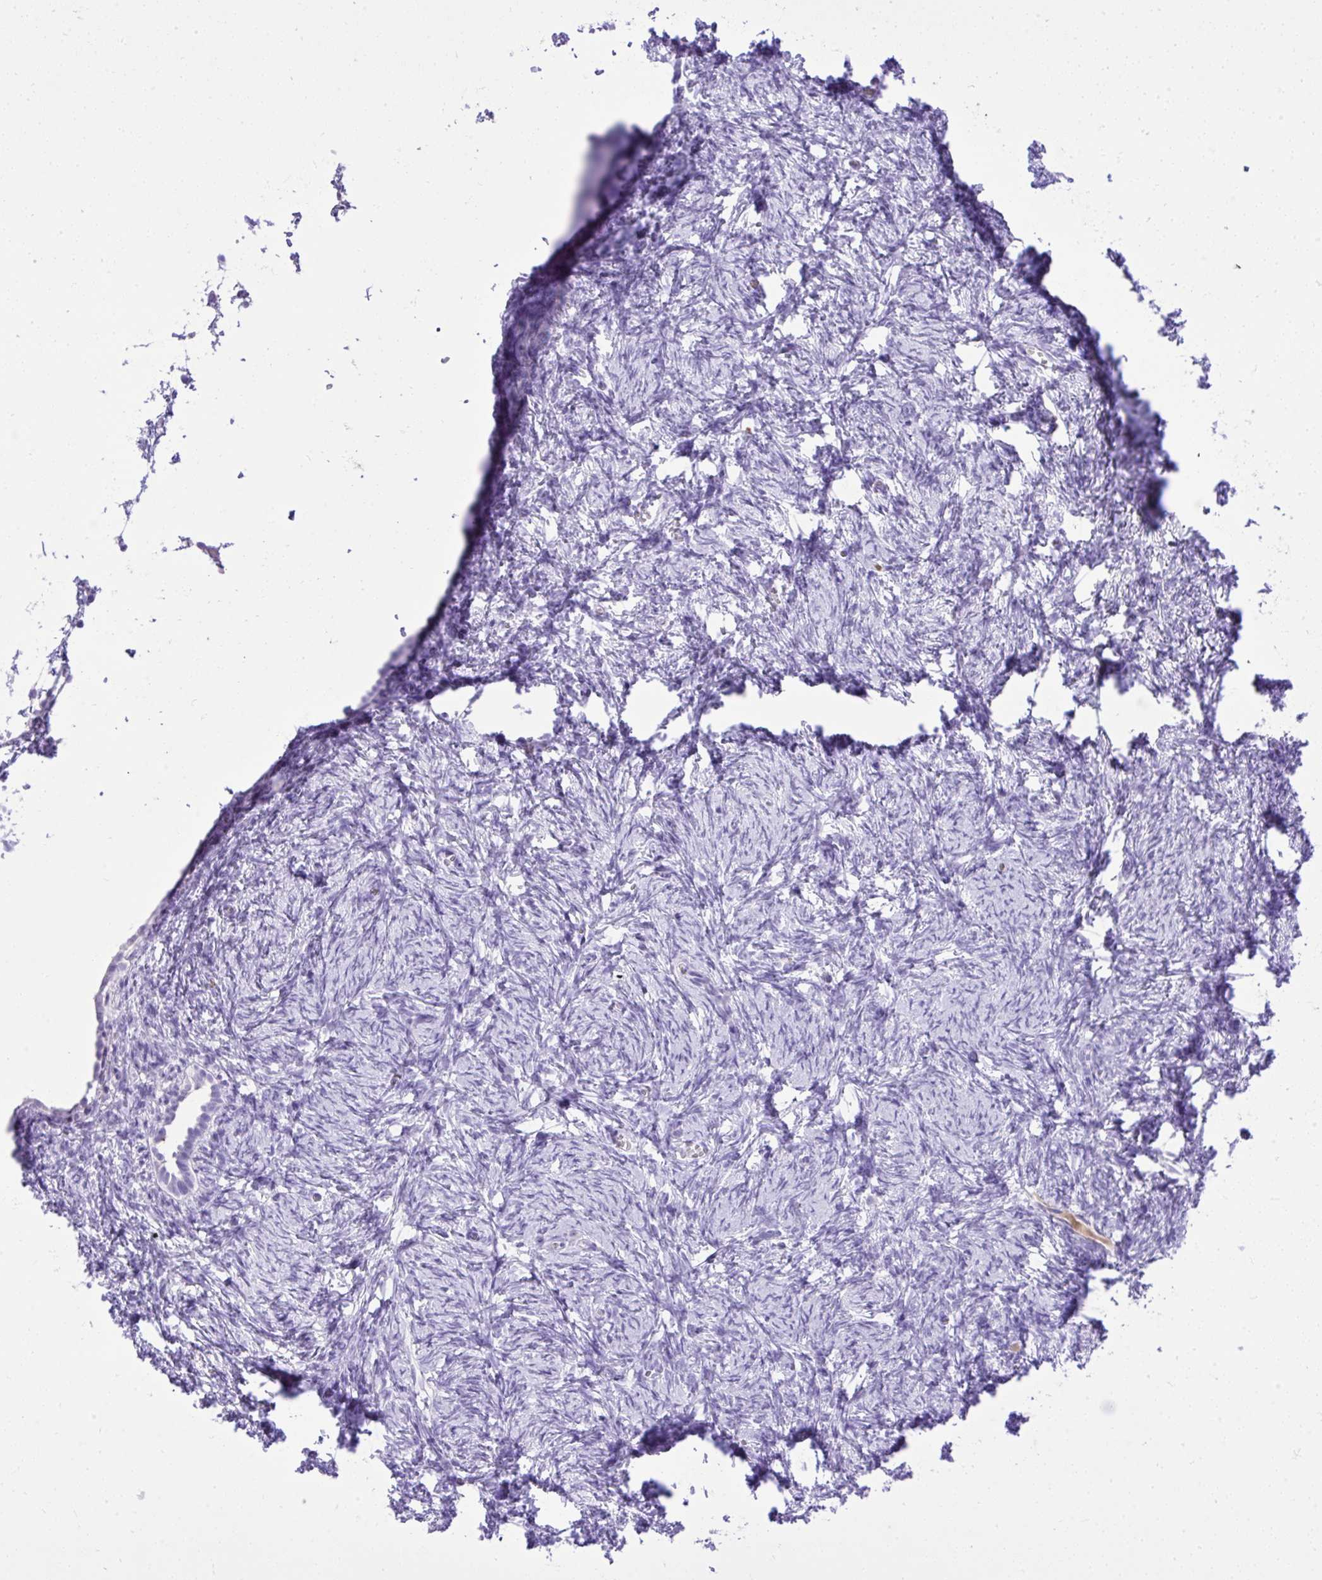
{"staining": {"intensity": "negative", "quantity": "none", "location": "none"}, "tissue": "ovary", "cell_type": "Follicle cells", "image_type": "normal", "snomed": [{"axis": "morphology", "description": "Normal tissue, NOS"}, {"axis": "topography", "description": "Ovary"}], "caption": "An image of ovary stained for a protein shows no brown staining in follicle cells.", "gene": "ST6GALNAC3", "patient": {"sex": "female", "age": 41}}